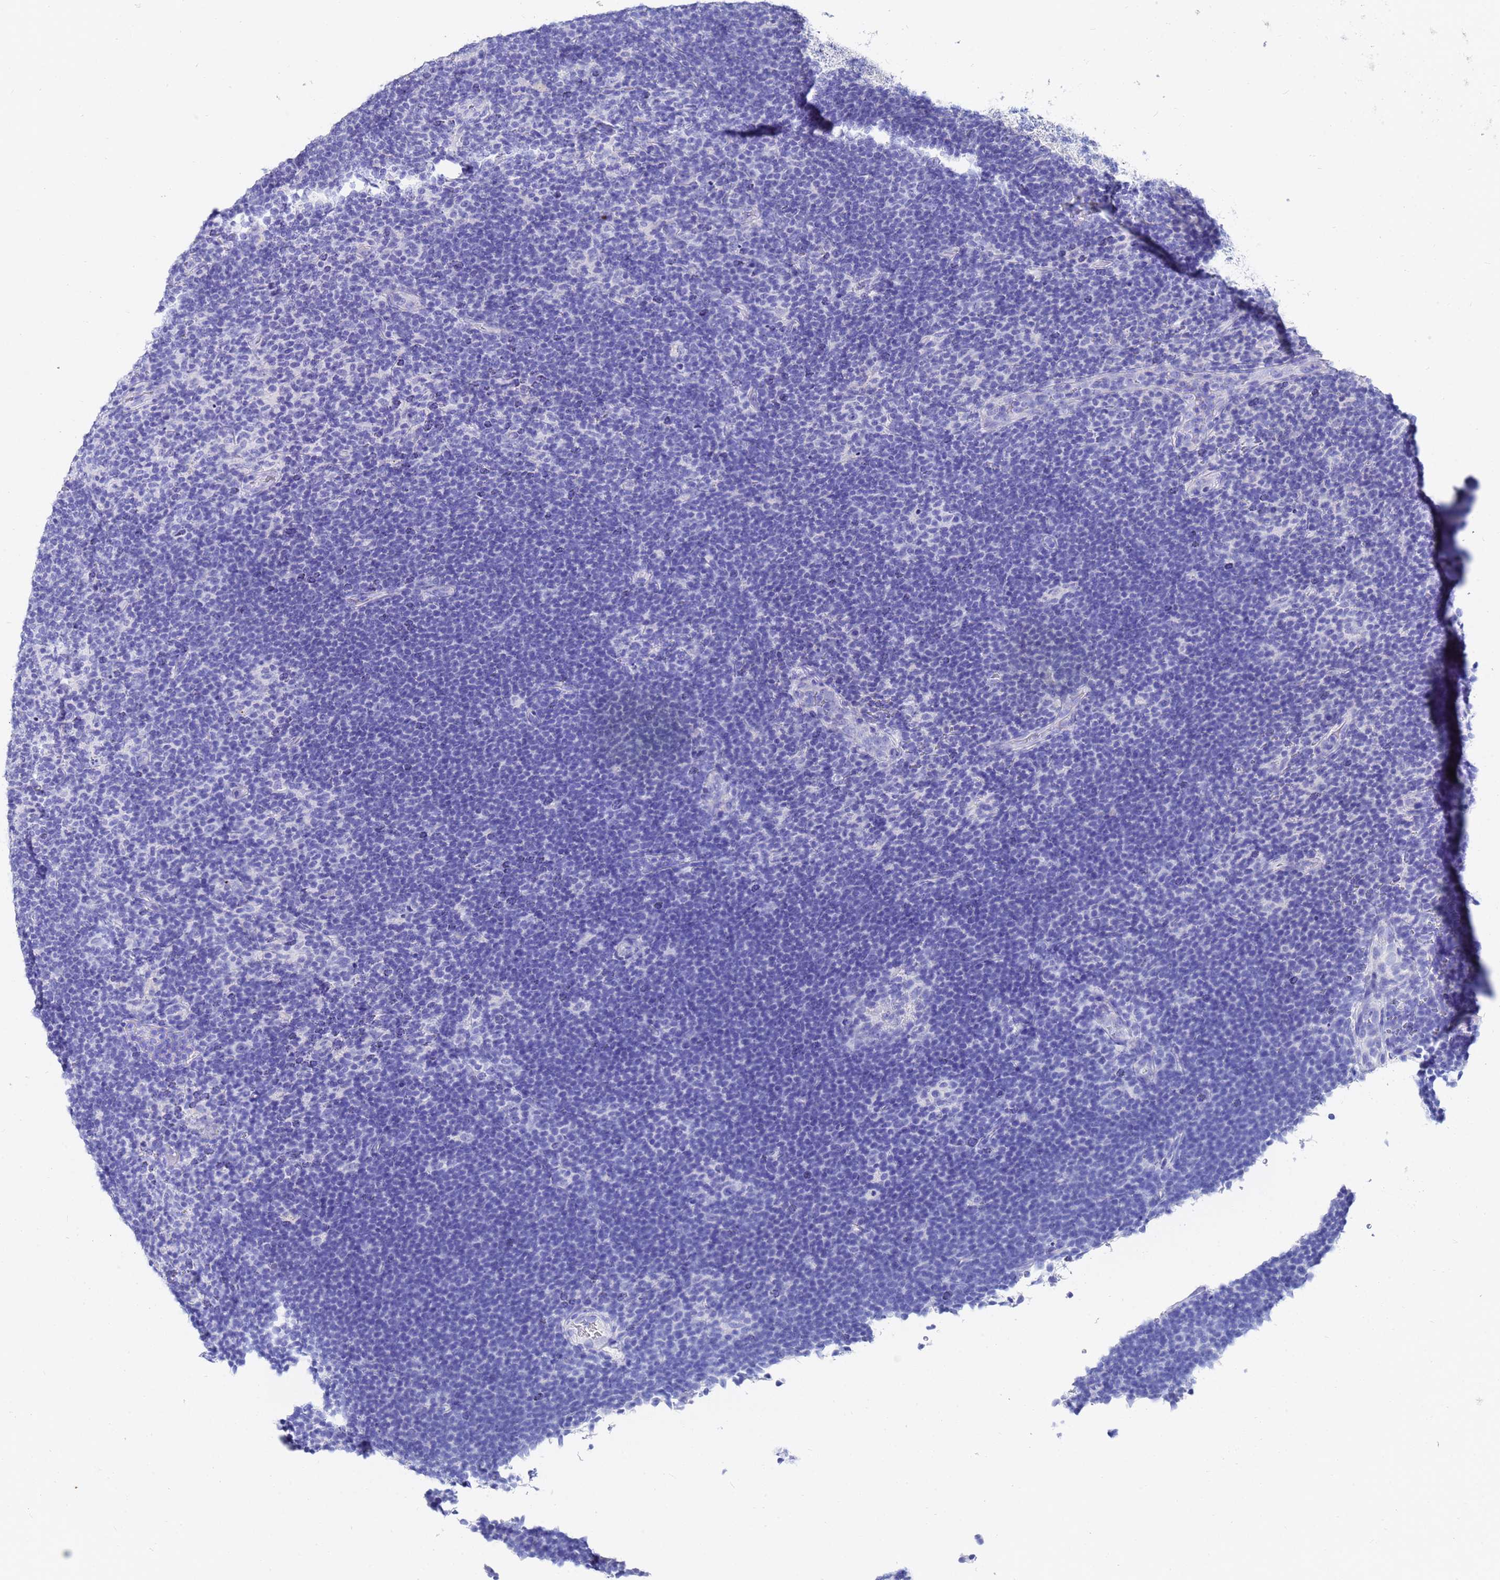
{"staining": {"intensity": "negative", "quantity": "none", "location": "none"}, "tissue": "lymphoma", "cell_type": "Tumor cells", "image_type": "cancer", "snomed": [{"axis": "morphology", "description": "Hodgkin's disease, NOS"}, {"axis": "topography", "description": "Lymph node"}], "caption": "The image shows no staining of tumor cells in lymphoma. (Stains: DAB (3,3'-diaminobenzidine) immunohistochemistry (IHC) with hematoxylin counter stain, Microscopy: brightfield microscopy at high magnification).", "gene": "C2orf72", "patient": {"sex": "female", "age": 57}}